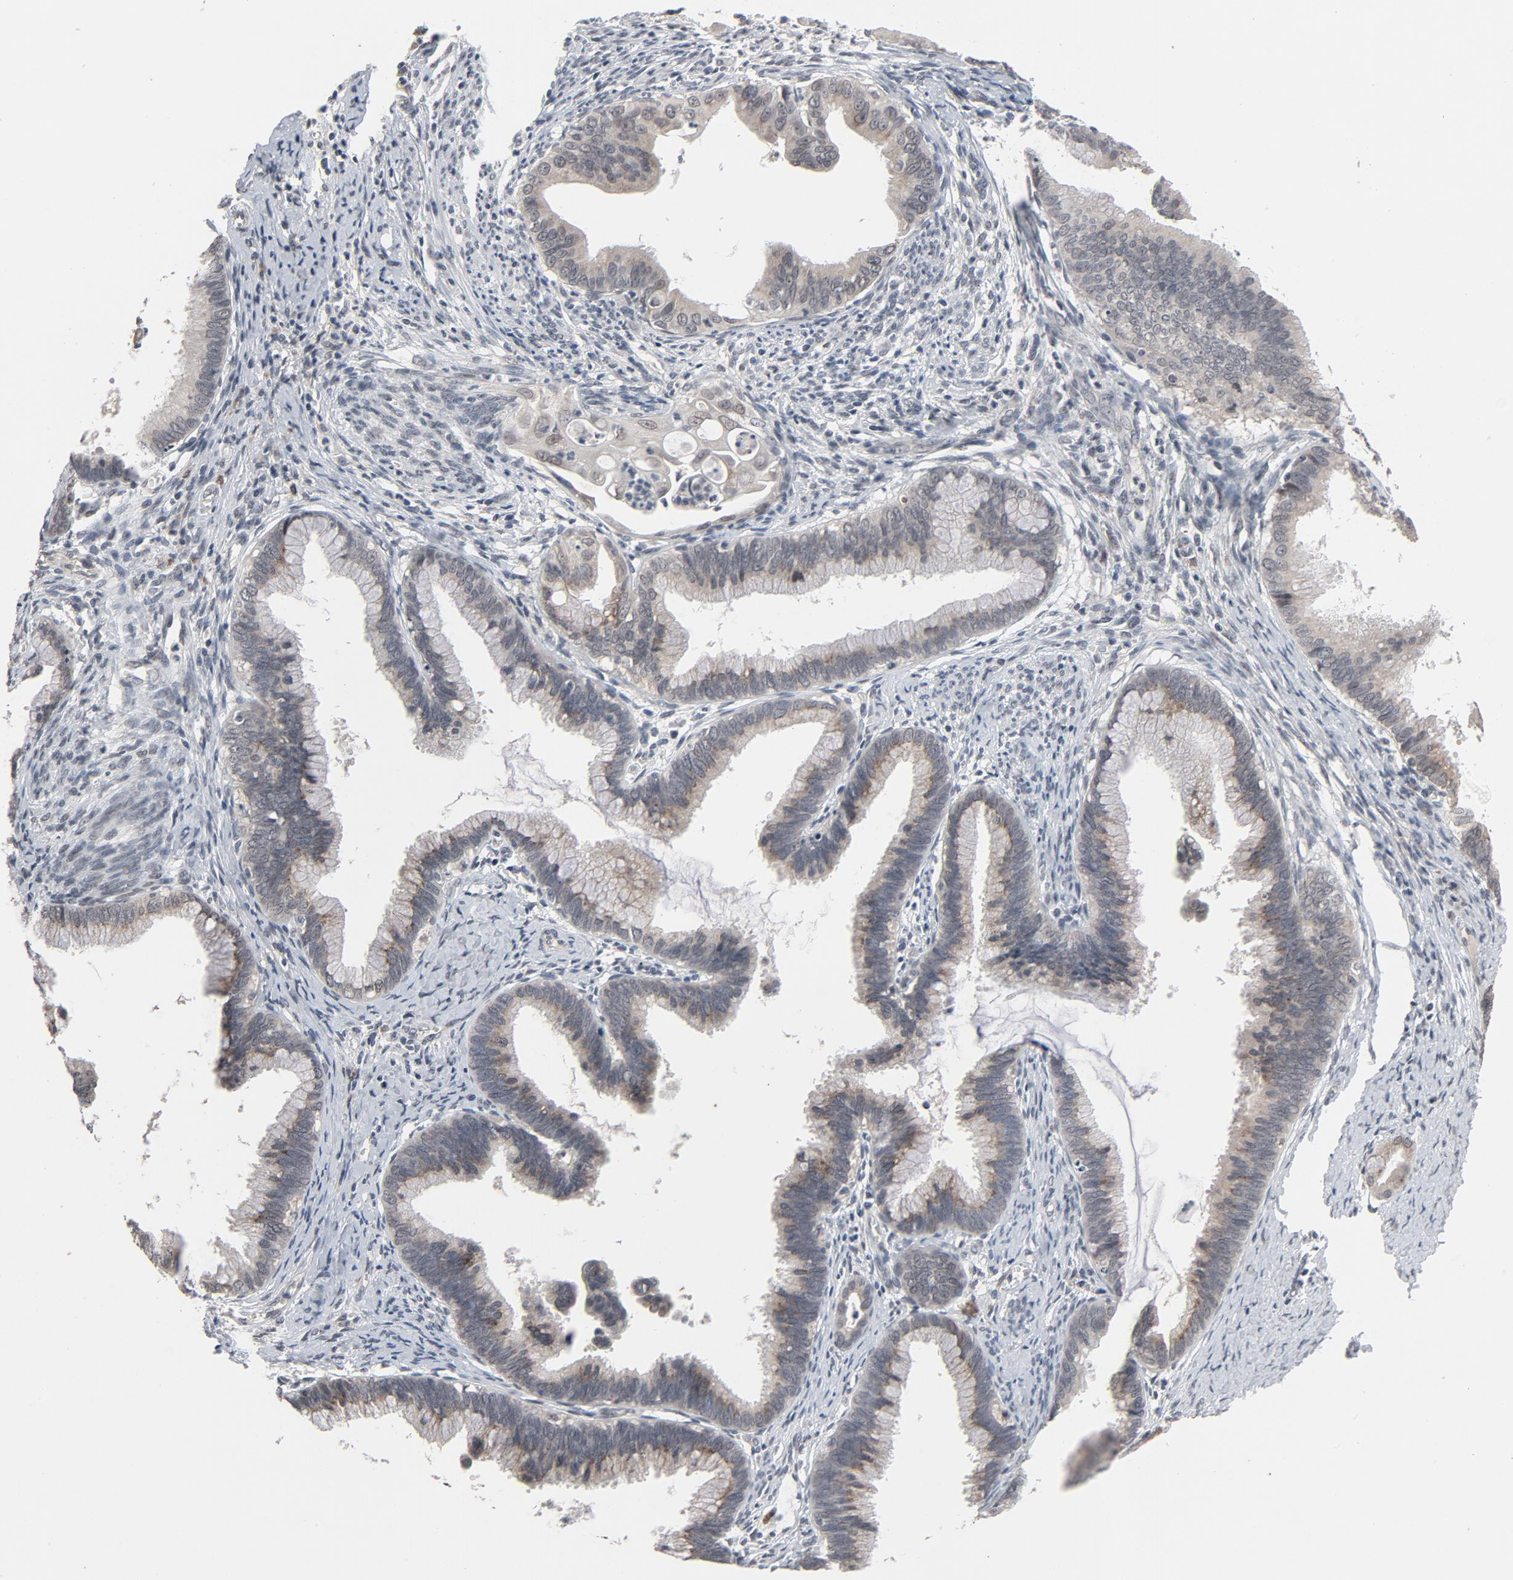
{"staining": {"intensity": "weak", "quantity": ">75%", "location": "cytoplasmic/membranous"}, "tissue": "cervical cancer", "cell_type": "Tumor cells", "image_type": "cancer", "snomed": [{"axis": "morphology", "description": "Adenocarcinoma, NOS"}, {"axis": "topography", "description": "Cervix"}], "caption": "The photomicrograph reveals a brown stain indicating the presence of a protein in the cytoplasmic/membranous of tumor cells in adenocarcinoma (cervical). (IHC, brightfield microscopy, high magnification).", "gene": "MT3", "patient": {"sex": "female", "age": 47}}